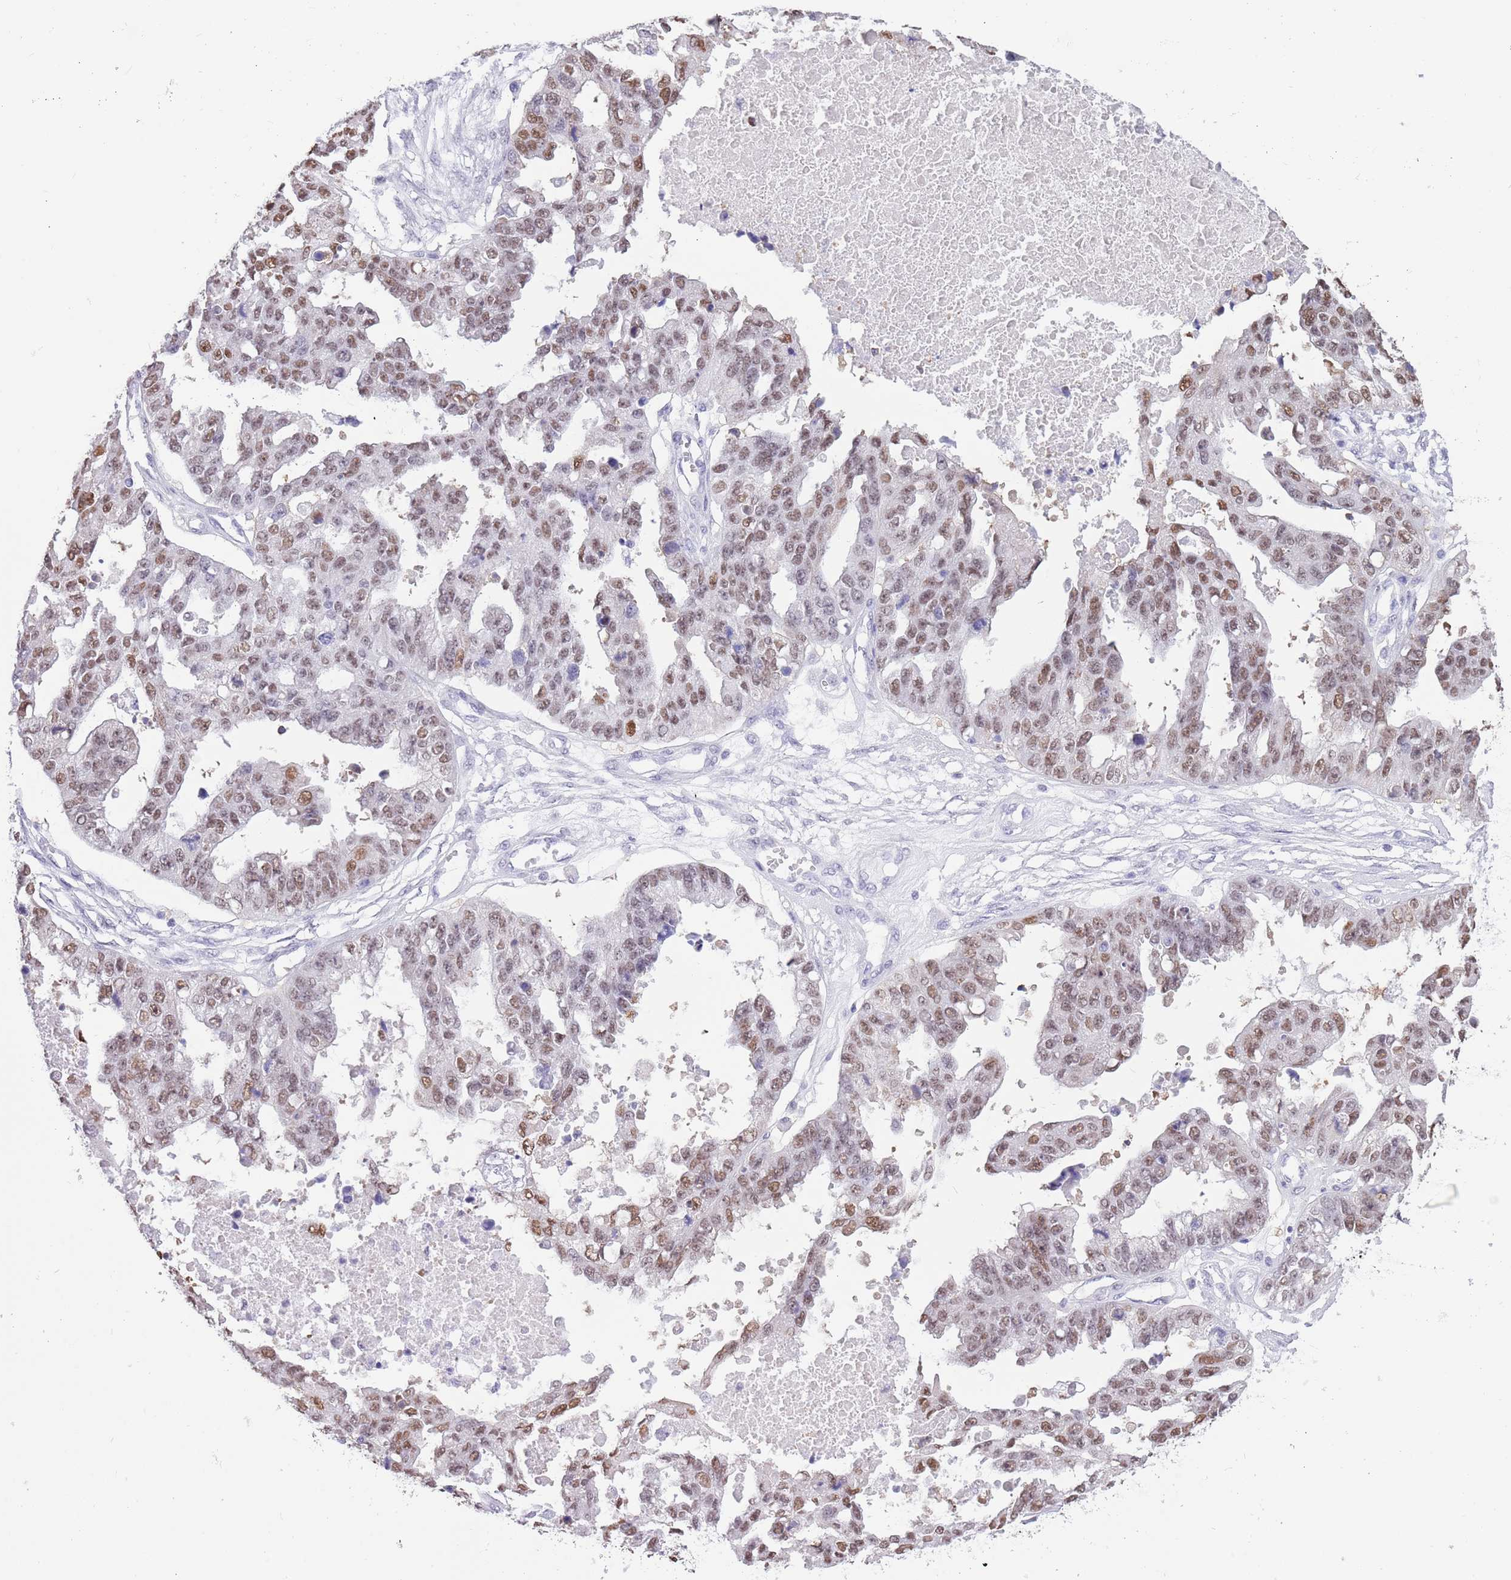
{"staining": {"intensity": "moderate", "quantity": ">75%", "location": "nuclear"}, "tissue": "ovarian cancer", "cell_type": "Tumor cells", "image_type": "cancer", "snomed": [{"axis": "morphology", "description": "Cystadenocarcinoma, serous, NOS"}, {"axis": "topography", "description": "Ovary"}], "caption": "There is medium levels of moderate nuclear positivity in tumor cells of serous cystadenocarcinoma (ovarian), as demonstrated by immunohistochemical staining (brown color).", "gene": "PPP1R17", "patient": {"sex": "female", "age": 58}}